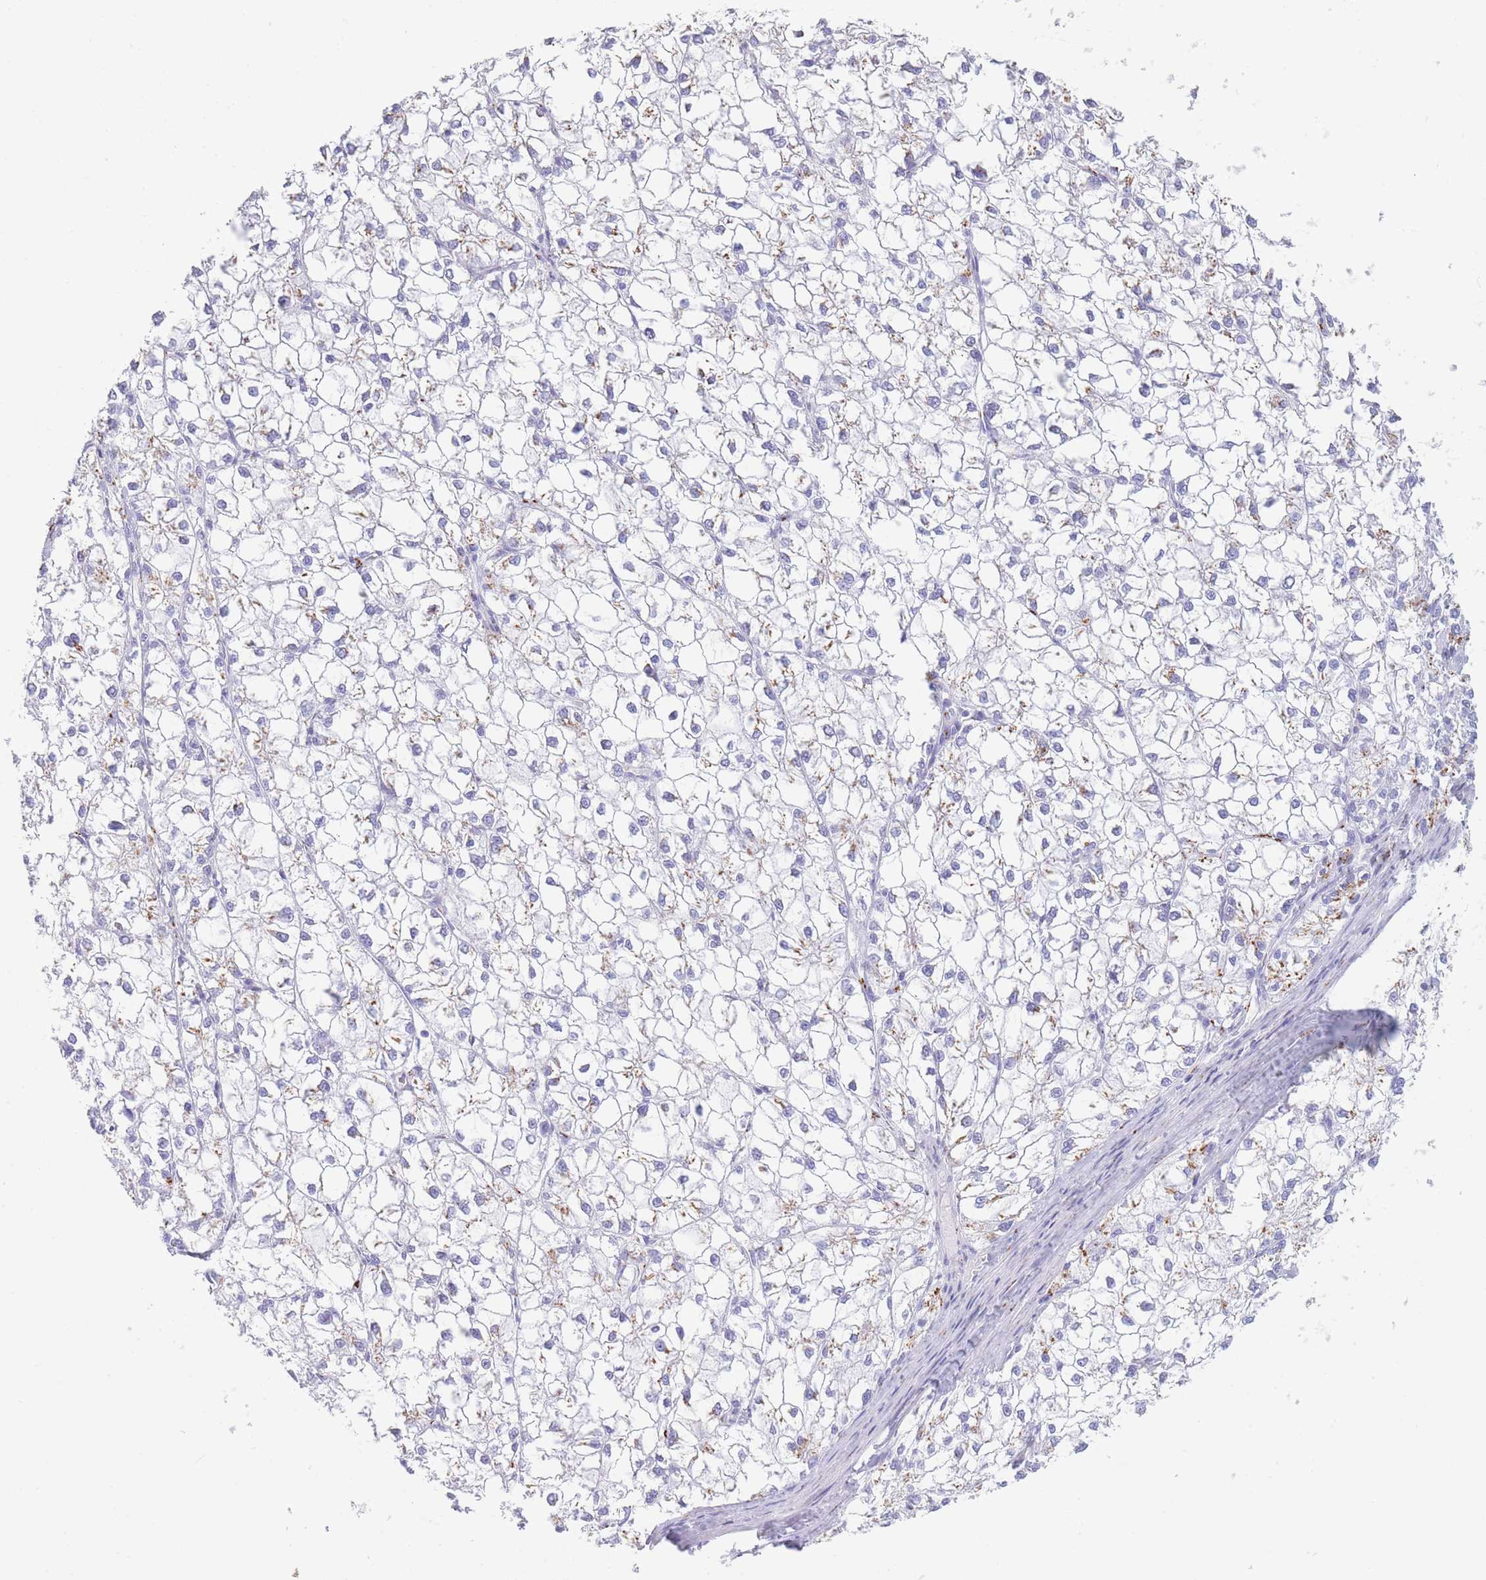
{"staining": {"intensity": "weak", "quantity": "<25%", "location": "cytoplasmic/membranous"}, "tissue": "liver cancer", "cell_type": "Tumor cells", "image_type": "cancer", "snomed": [{"axis": "morphology", "description": "Carcinoma, Hepatocellular, NOS"}, {"axis": "topography", "description": "Liver"}], "caption": "A high-resolution micrograph shows immunohistochemistry staining of hepatocellular carcinoma (liver), which shows no significant expression in tumor cells.", "gene": "FAM3C", "patient": {"sex": "female", "age": 43}}